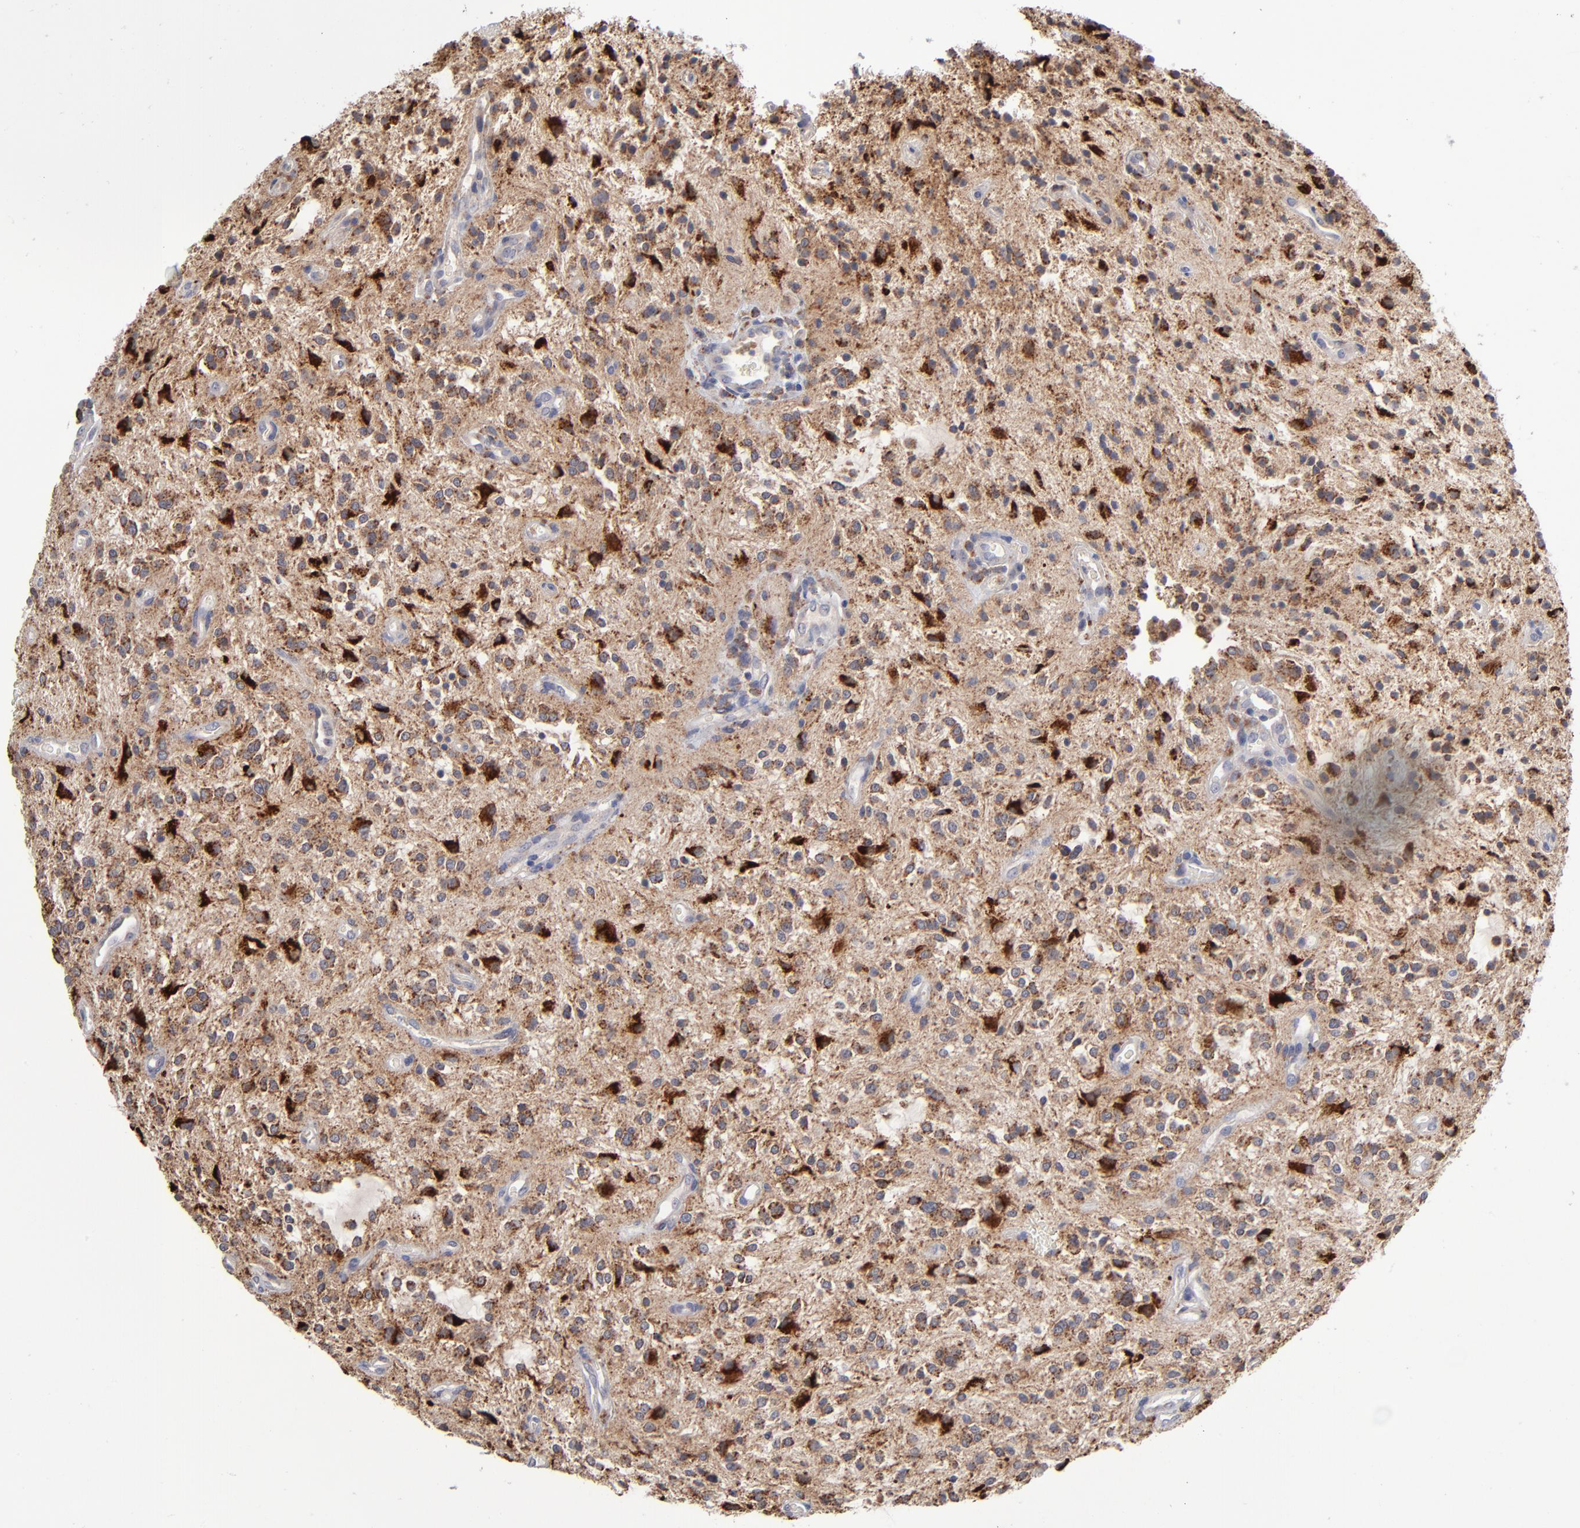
{"staining": {"intensity": "moderate", "quantity": ">75%", "location": "cytoplasmic/membranous"}, "tissue": "glioma", "cell_type": "Tumor cells", "image_type": "cancer", "snomed": [{"axis": "morphology", "description": "Glioma, malignant, NOS"}, {"axis": "topography", "description": "Cerebellum"}], "caption": "Protein expression analysis of human glioma reveals moderate cytoplasmic/membranous positivity in about >75% of tumor cells. (DAB (3,3'-diaminobenzidine) IHC, brown staining for protein, blue staining for nuclei).", "gene": "RRAGB", "patient": {"sex": "female", "age": 10}}